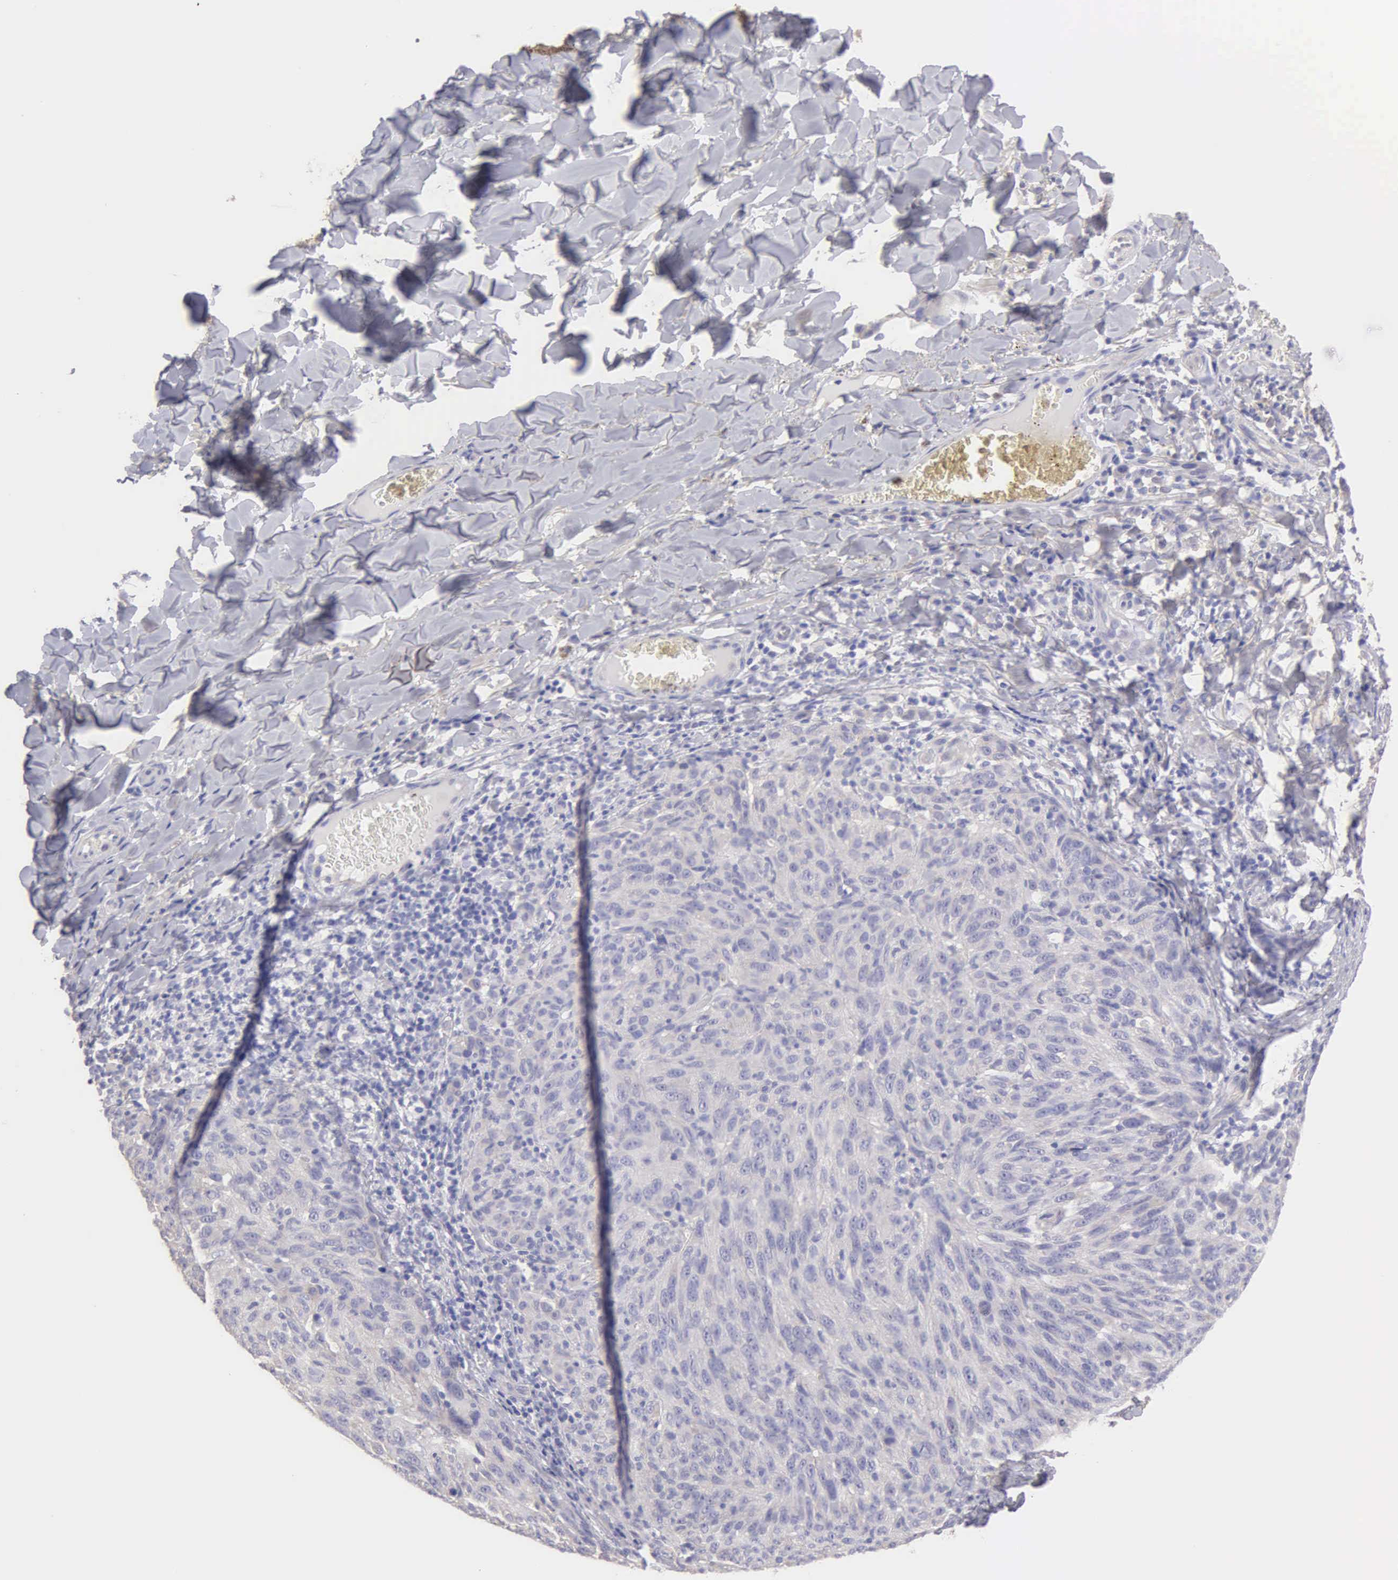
{"staining": {"intensity": "negative", "quantity": "none", "location": "none"}, "tissue": "melanoma", "cell_type": "Tumor cells", "image_type": "cancer", "snomed": [{"axis": "morphology", "description": "Malignant melanoma, NOS"}, {"axis": "topography", "description": "Skin"}], "caption": "A micrograph of melanoma stained for a protein exhibits no brown staining in tumor cells.", "gene": "APP", "patient": {"sex": "male", "age": 76}}